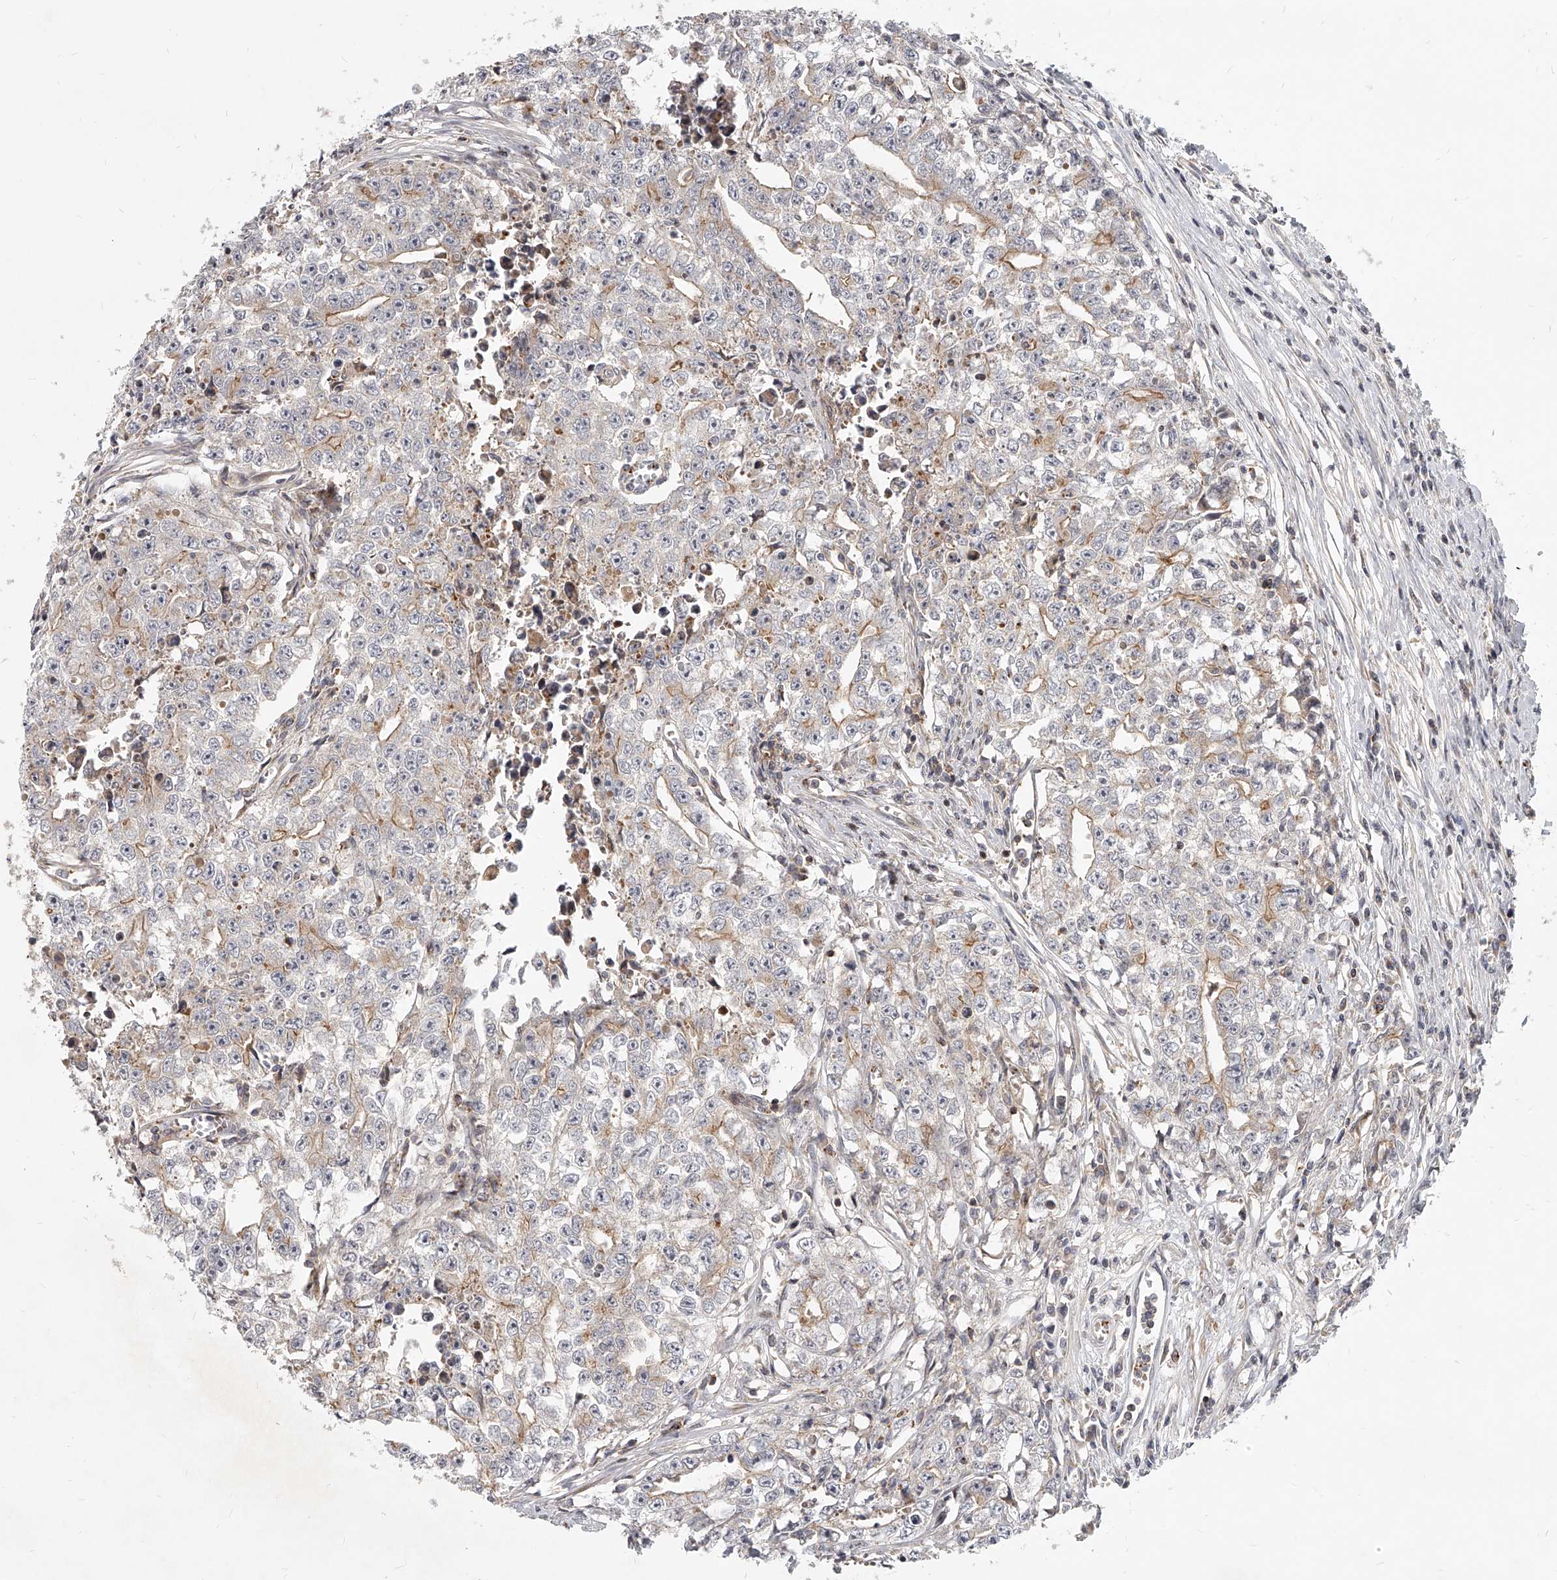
{"staining": {"intensity": "weak", "quantity": "25%-75%", "location": "cytoplasmic/membranous"}, "tissue": "testis cancer", "cell_type": "Tumor cells", "image_type": "cancer", "snomed": [{"axis": "morphology", "description": "Seminoma, NOS"}, {"axis": "morphology", "description": "Carcinoma, Embryonal, NOS"}, {"axis": "topography", "description": "Testis"}], "caption": "A photomicrograph of human testis cancer stained for a protein demonstrates weak cytoplasmic/membranous brown staining in tumor cells. (brown staining indicates protein expression, while blue staining denotes nuclei).", "gene": "SLC37A1", "patient": {"sex": "male", "age": 43}}